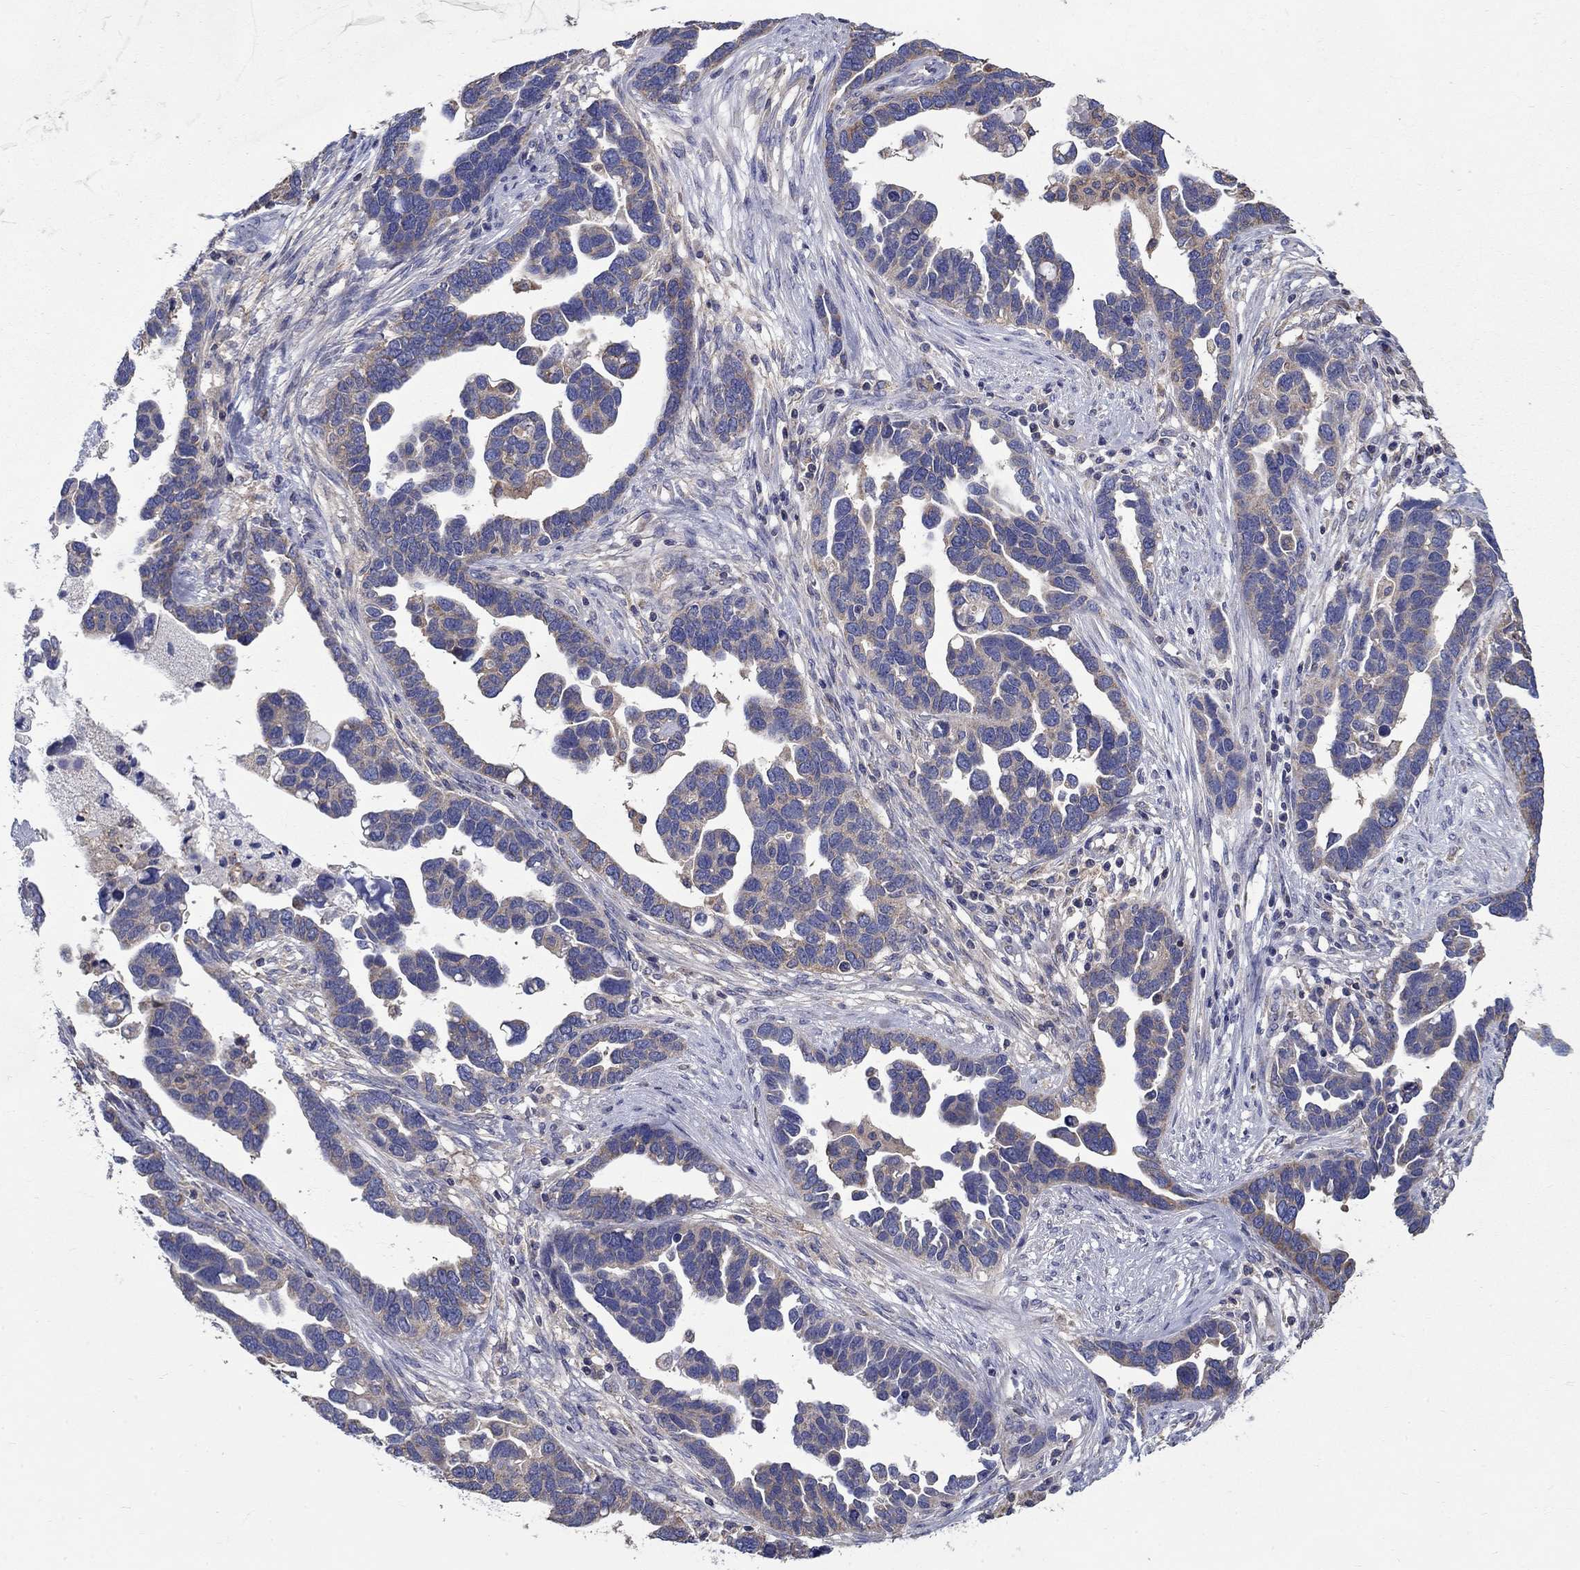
{"staining": {"intensity": "weak", "quantity": "<25%", "location": "cytoplasmic/membranous"}, "tissue": "ovarian cancer", "cell_type": "Tumor cells", "image_type": "cancer", "snomed": [{"axis": "morphology", "description": "Cystadenocarcinoma, serous, NOS"}, {"axis": "topography", "description": "Ovary"}], "caption": "Immunohistochemistry (IHC) photomicrograph of neoplastic tissue: ovarian cancer stained with DAB (3,3'-diaminobenzidine) demonstrates no significant protein positivity in tumor cells. (Stains: DAB IHC with hematoxylin counter stain, Microscopy: brightfield microscopy at high magnification).", "gene": "NME5", "patient": {"sex": "female", "age": 54}}